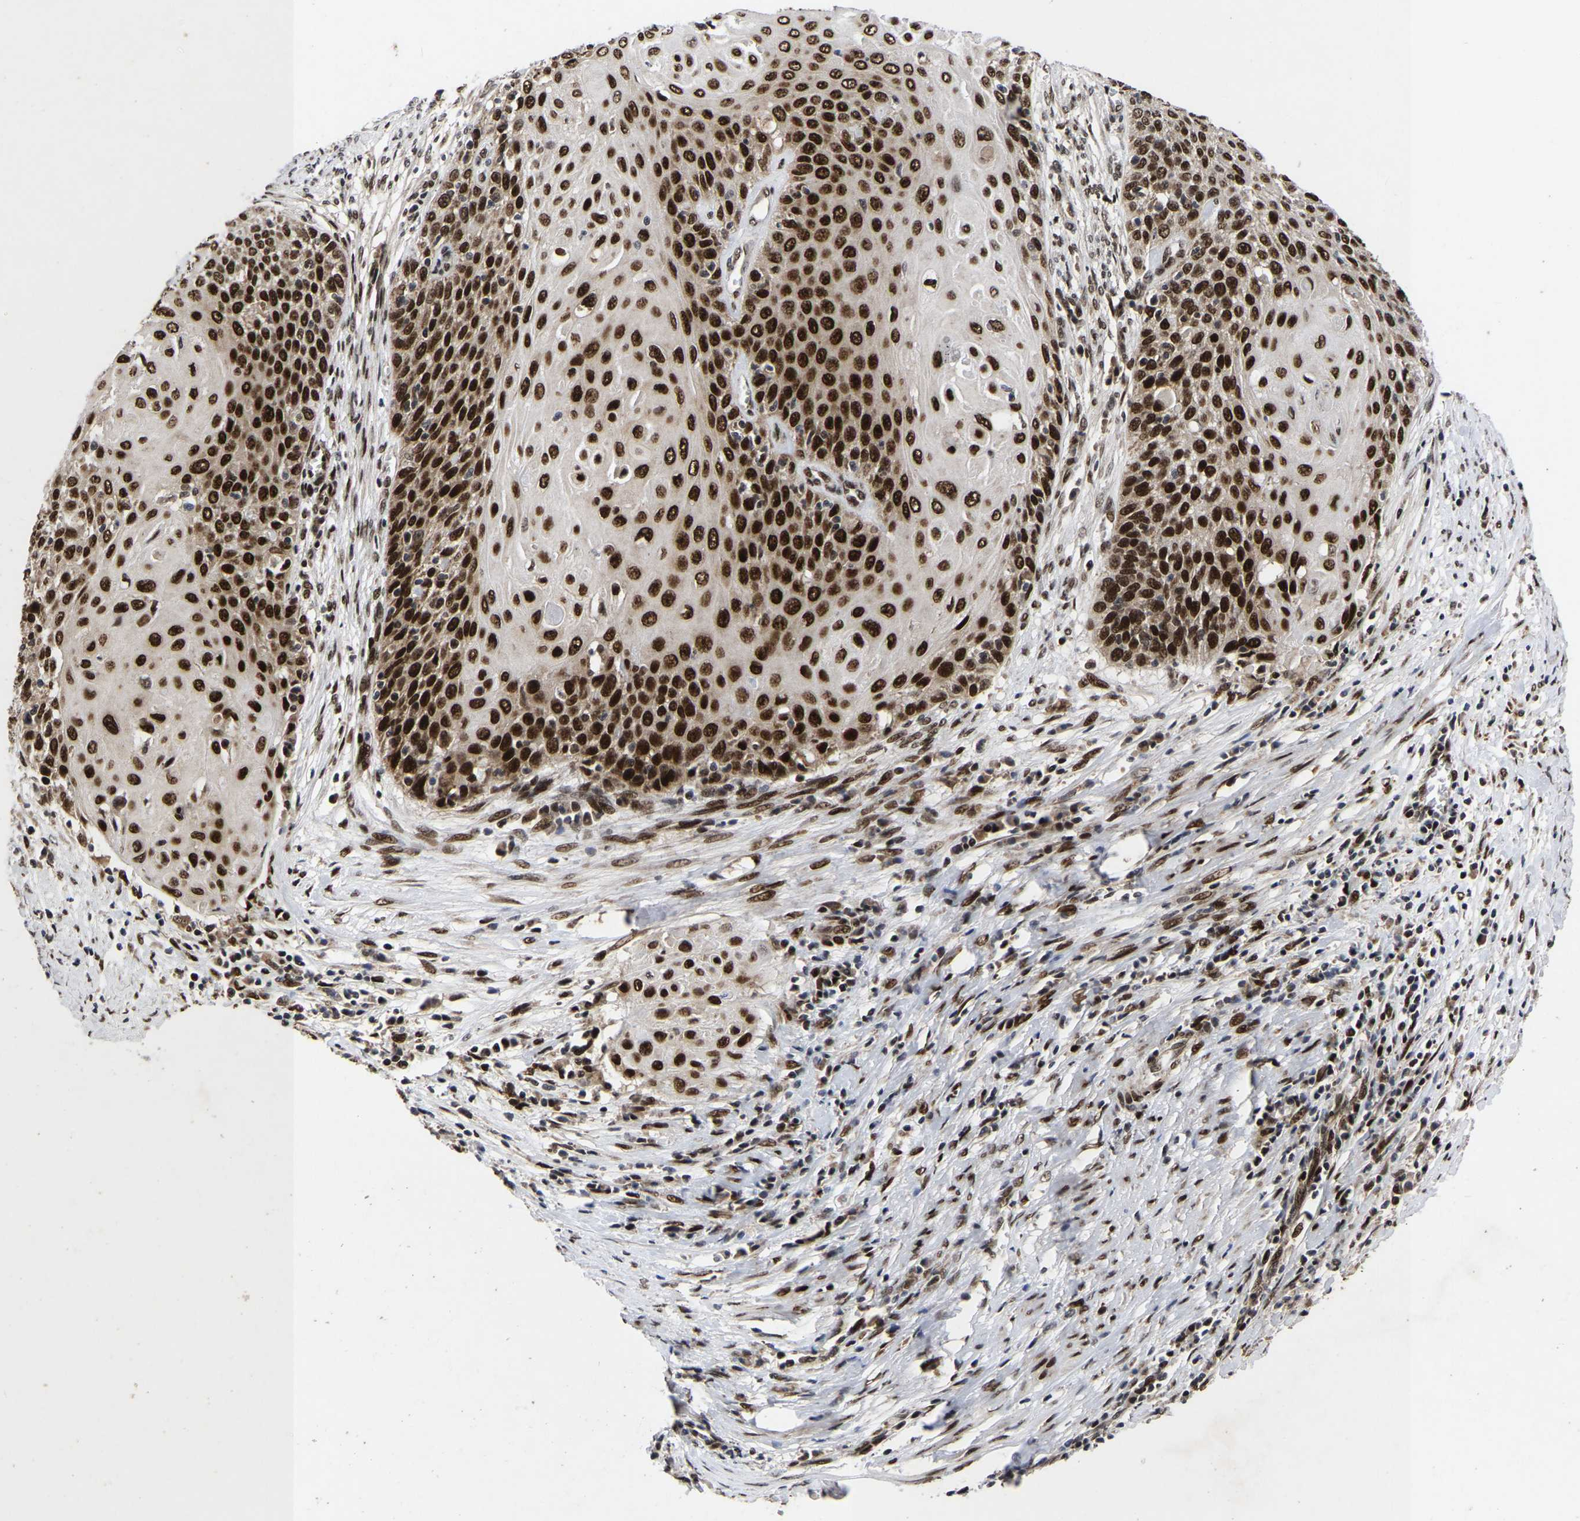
{"staining": {"intensity": "strong", "quantity": ">75%", "location": "nuclear"}, "tissue": "cervical cancer", "cell_type": "Tumor cells", "image_type": "cancer", "snomed": [{"axis": "morphology", "description": "Squamous cell carcinoma, NOS"}, {"axis": "topography", "description": "Cervix"}], "caption": "A histopathology image of squamous cell carcinoma (cervical) stained for a protein shows strong nuclear brown staining in tumor cells. (Brightfield microscopy of DAB IHC at high magnification).", "gene": "JUNB", "patient": {"sex": "female", "age": 39}}